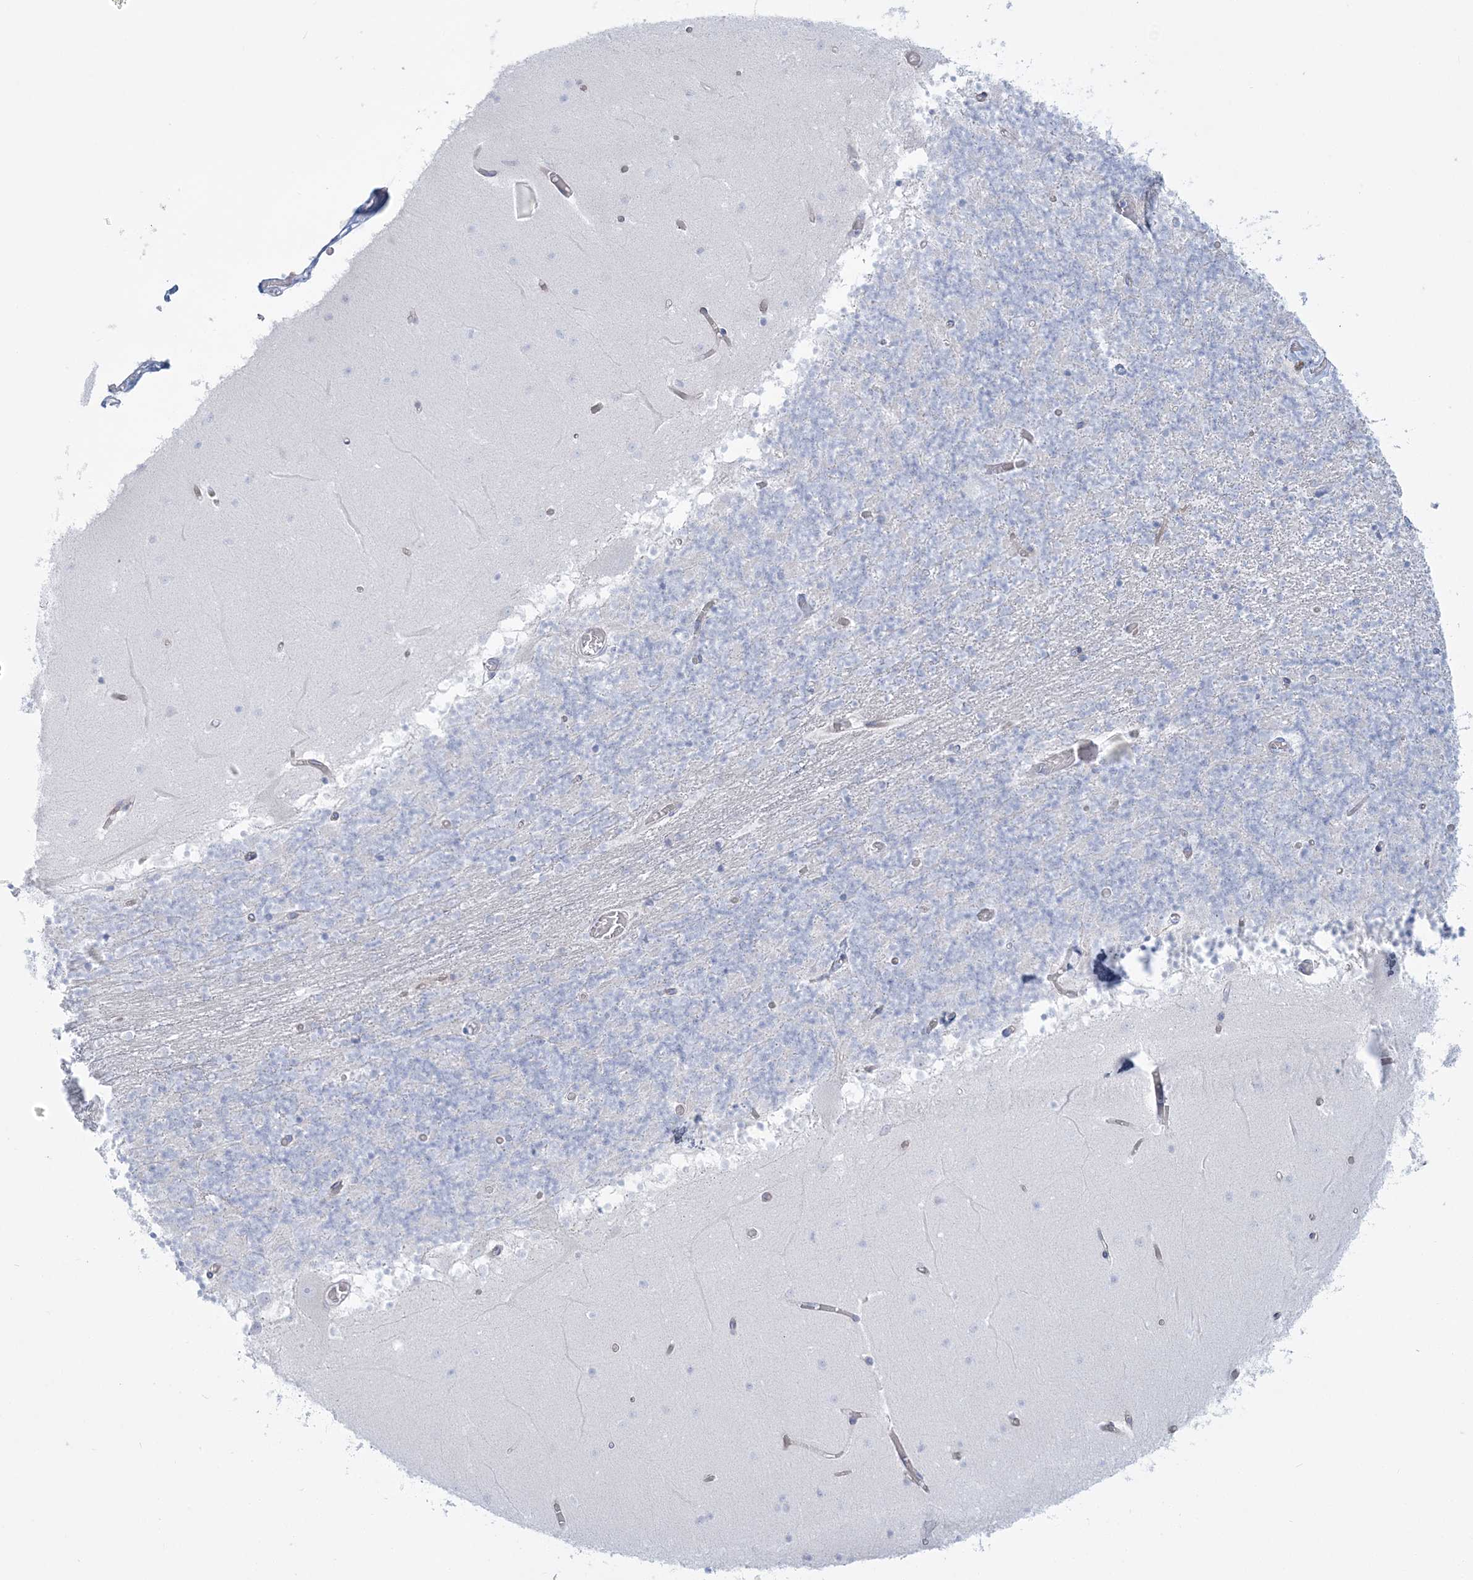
{"staining": {"intensity": "negative", "quantity": "none", "location": "none"}, "tissue": "cerebellum", "cell_type": "Cells in granular layer", "image_type": "normal", "snomed": [{"axis": "morphology", "description": "Normal tissue, NOS"}, {"axis": "topography", "description": "Cerebellum"}], "caption": "IHC photomicrograph of unremarkable cerebellum: cerebellum stained with DAB exhibits no significant protein staining in cells in granular layer.", "gene": "ADGB", "patient": {"sex": "female", "age": 28}}